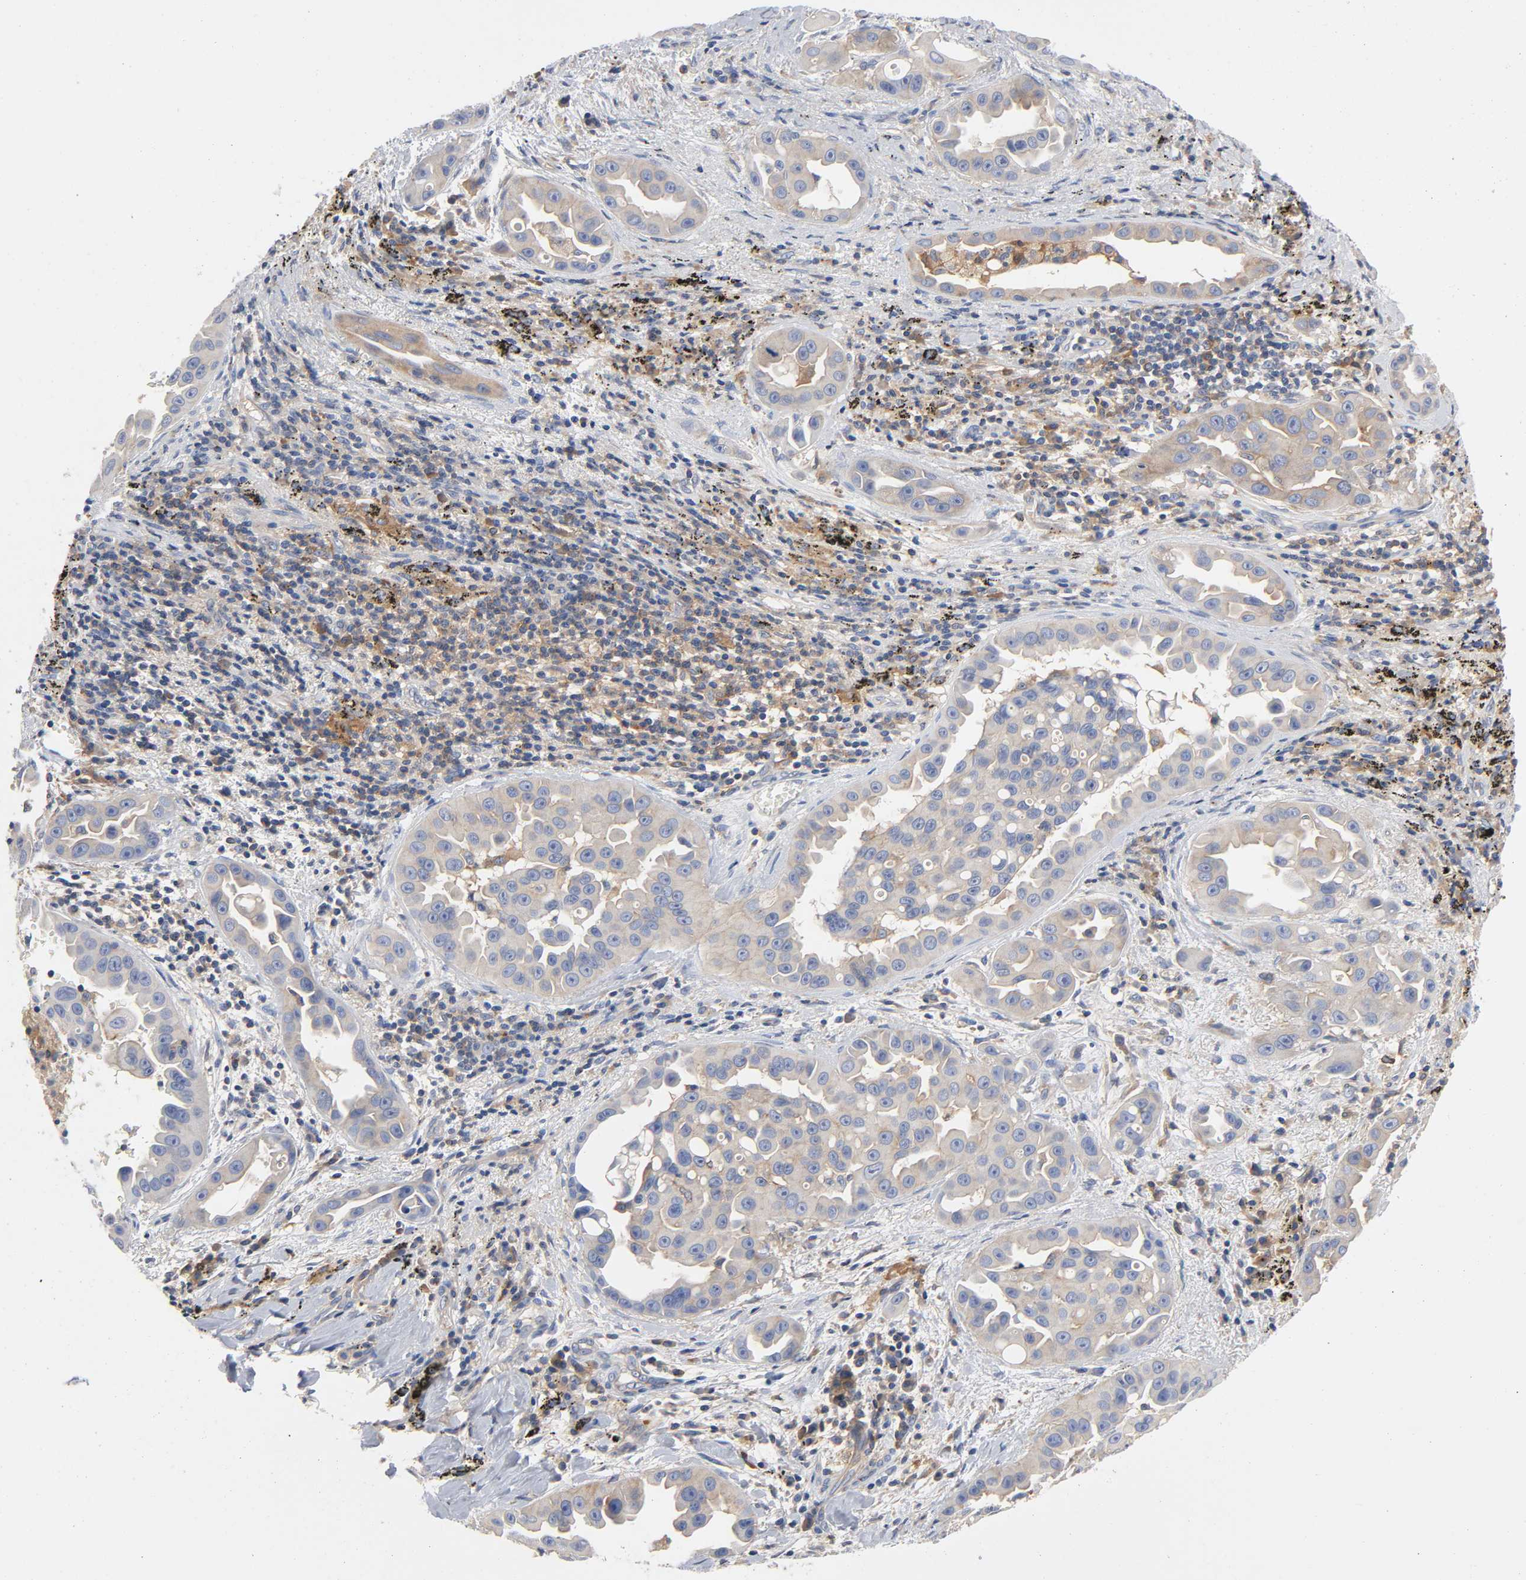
{"staining": {"intensity": "weak", "quantity": ">75%", "location": "cytoplasmic/membranous"}, "tissue": "lung cancer", "cell_type": "Tumor cells", "image_type": "cancer", "snomed": [{"axis": "morphology", "description": "Normal tissue, NOS"}, {"axis": "morphology", "description": "Adenocarcinoma, NOS"}, {"axis": "topography", "description": "Bronchus"}], "caption": "A low amount of weak cytoplasmic/membranous positivity is identified in approximately >75% of tumor cells in lung adenocarcinoma tissue. (DAB (3,3'-diaminobenzidine) = brown stain, brightfield microscopy at high magnification).", "gene": "SRC", "patient": {"sex": "male", "age": 68}}